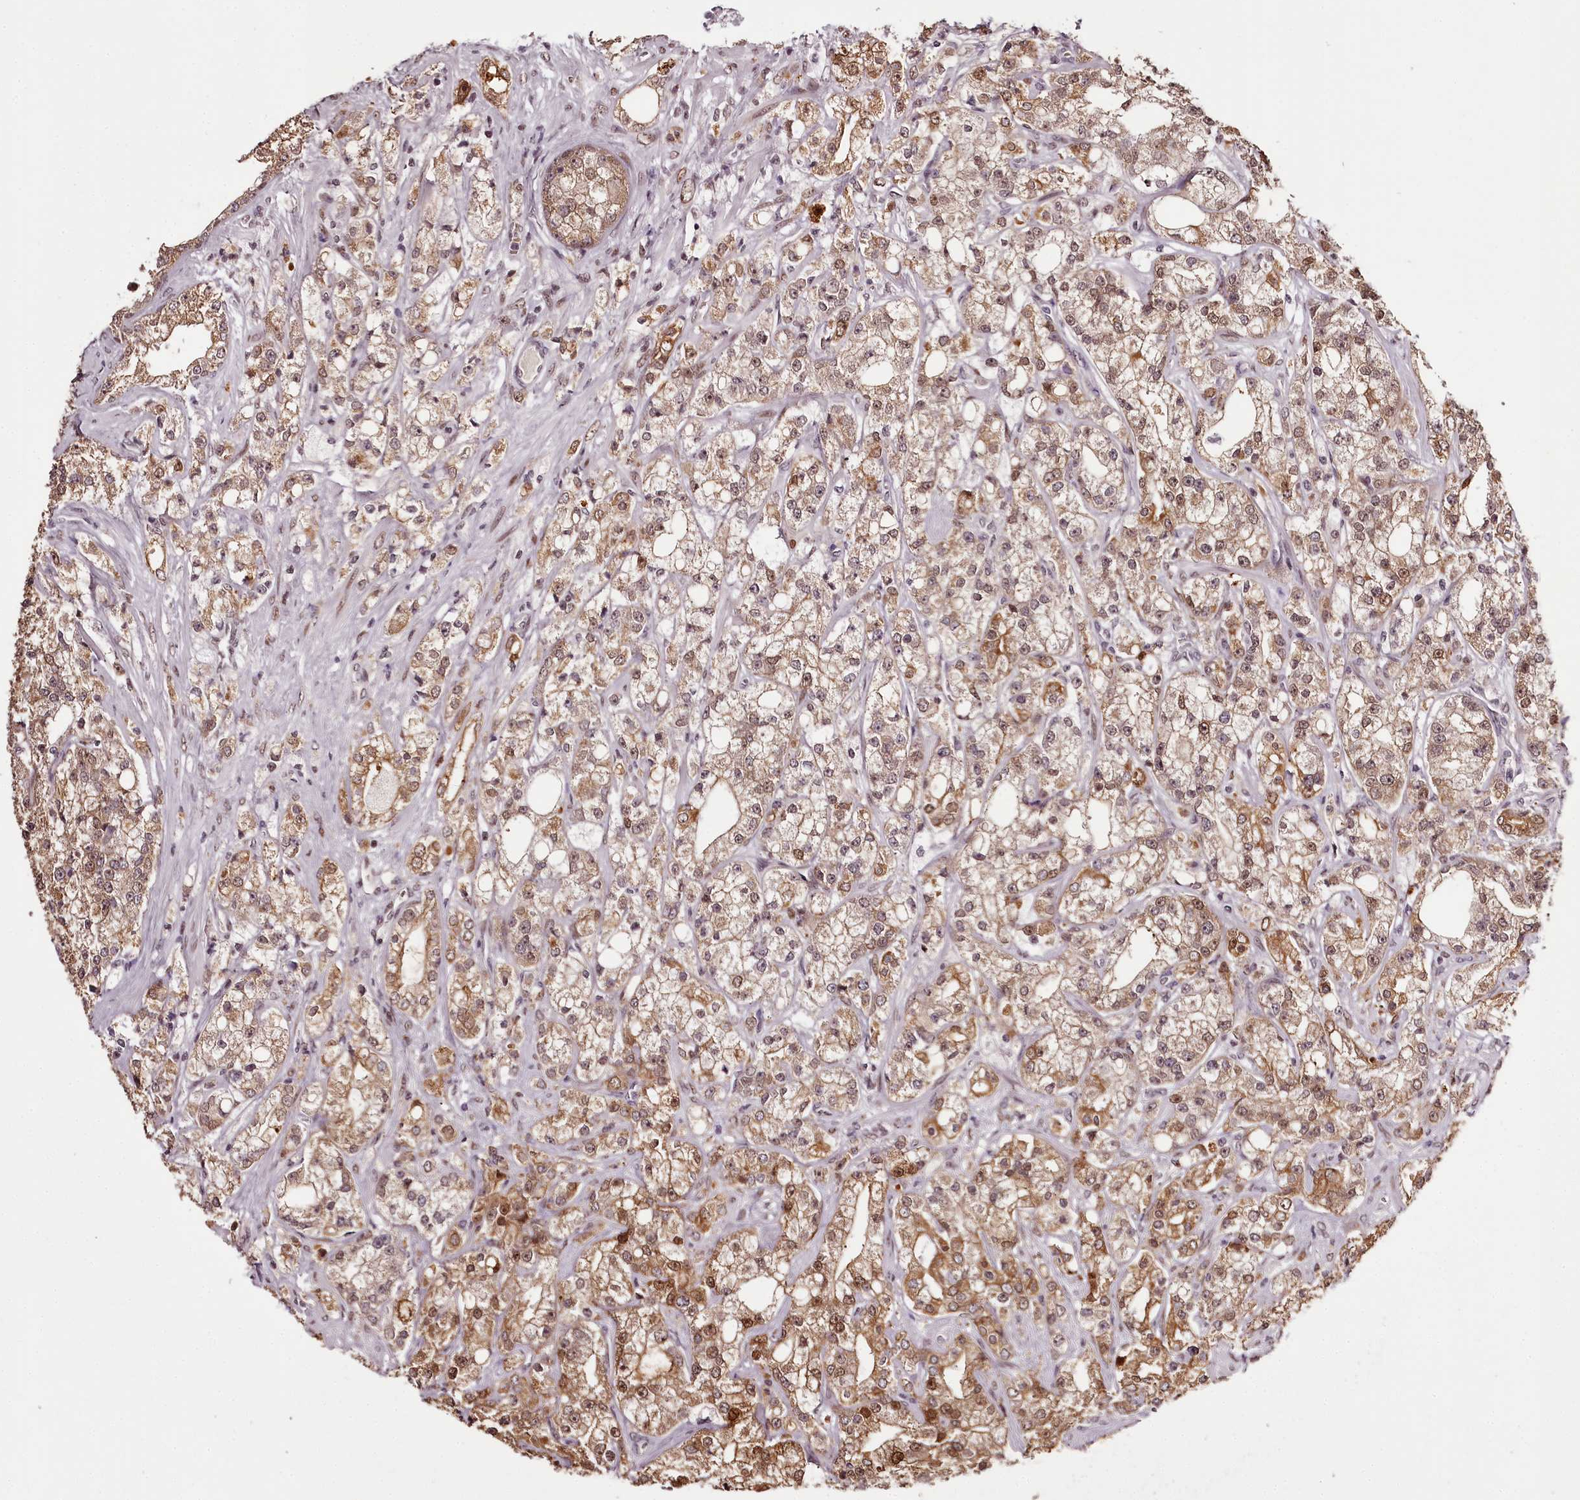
{"staining": {"intensity": "moderate", "quantity": ">75%", "location": "cytoplasmic/membranous,nuclear"}, "tissue": "prostate cancer", "cell_type": "Tumor cells", "image_type": "cancer", "snomed": [{"axis": "morphology", "description": "Adenocarcinoma, High grade"}, {"axis": "topography", "description": "Prostate"}], "caption": "Immunohistochemistry (IHC) micrograph of human prostate cancer (high-grade adenocarcinoma) stained for a protein (brown), which shows medium levels of moderate cytoplasmic/membranous and nuclear positivity in about >75% of tumor cells.", "gene": "THYN1", "patient": {"sex": "male", "age": 64}}